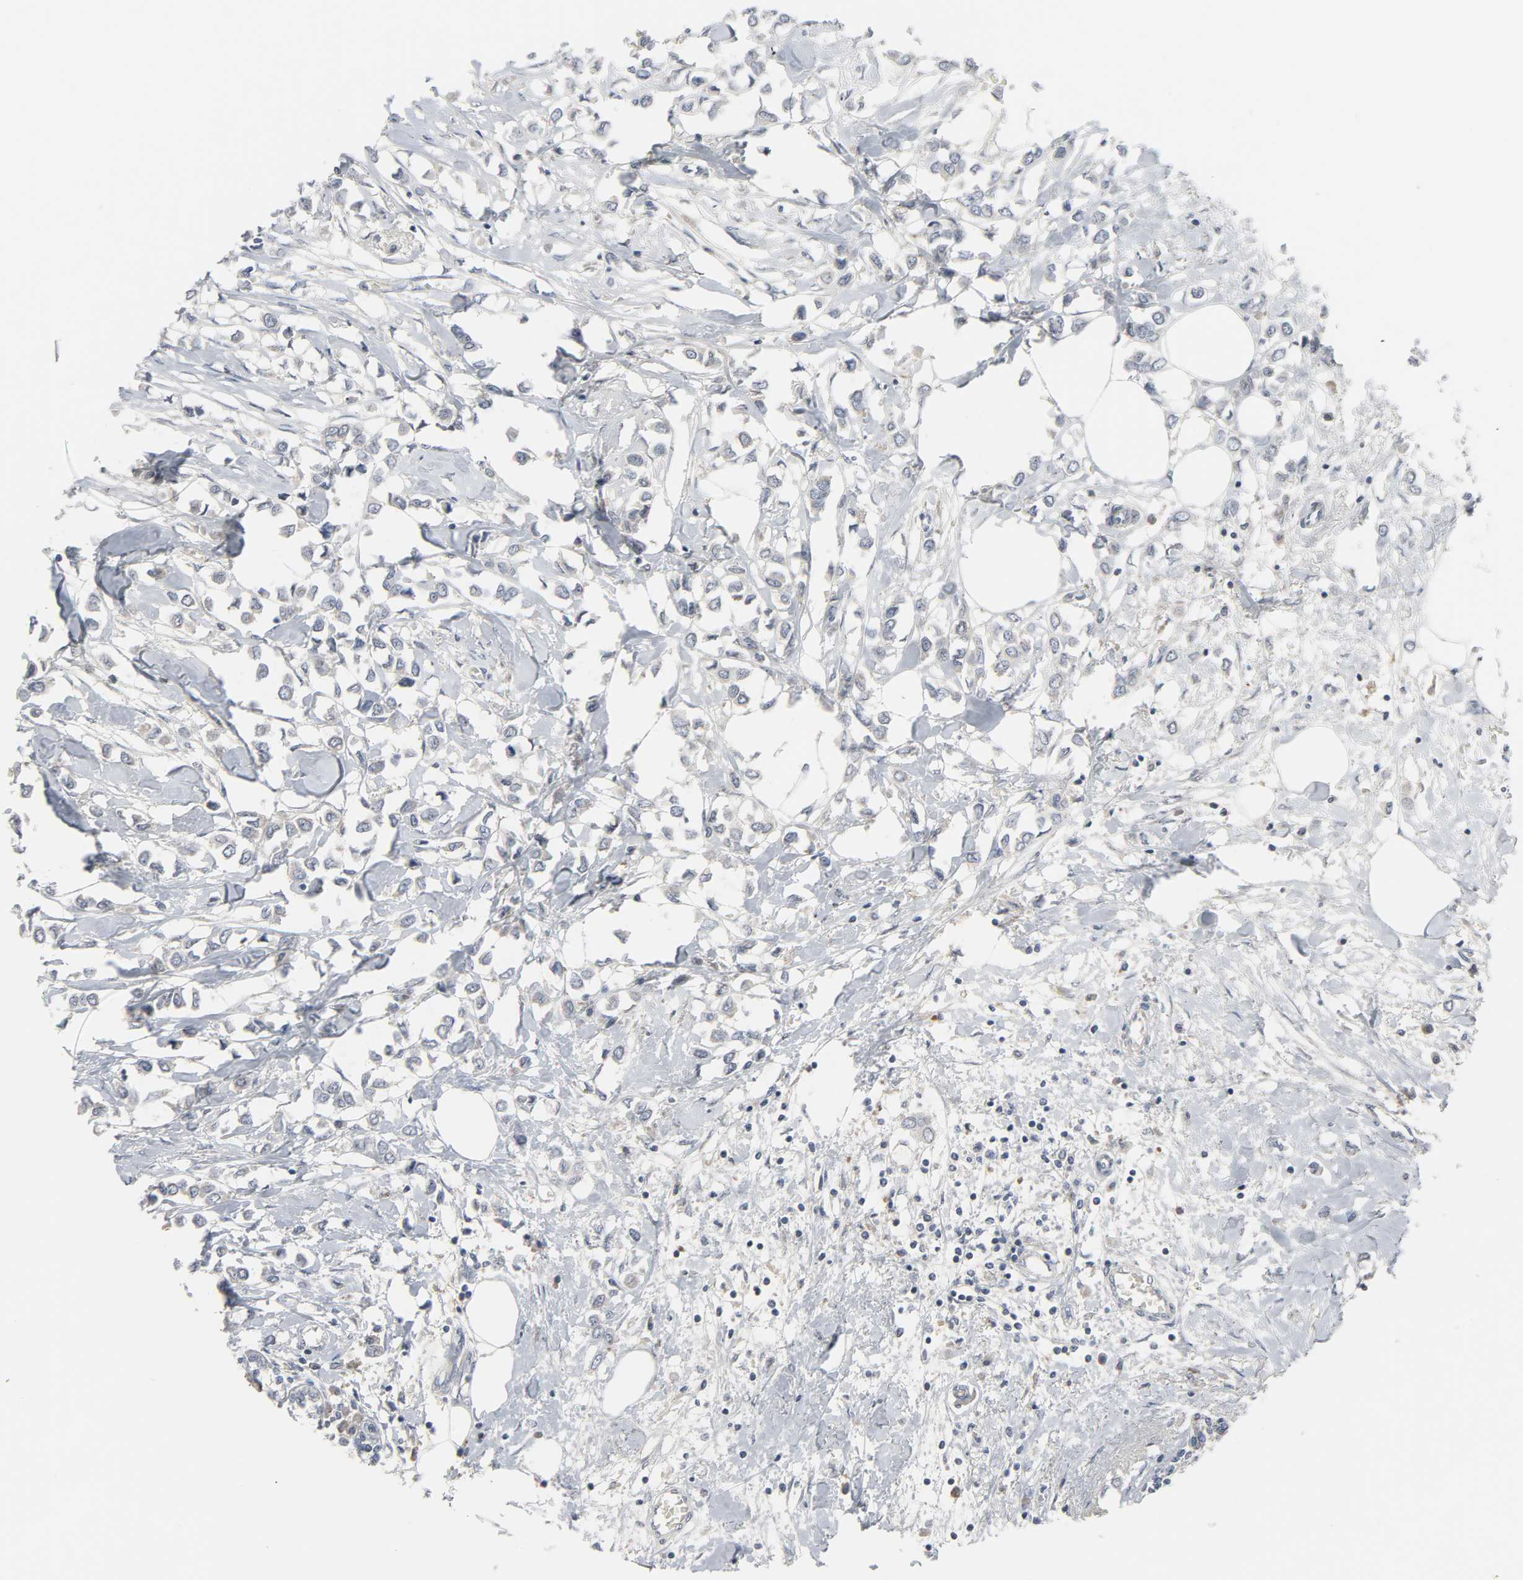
{"staining": {"intensity": "weak", "quantity": "25%-75%", "location": "cytoplasmic/membranous"}, "tissue": "breast cancer", "cell_type": "Tumor cells", "image_type": "cancer", "snomed": [{"axis": "morphology", "description": "Lobular carcinoma"}, {"axis": "topography", "description": "Breast"}], "caption": "IHC (DAB) staining of breast cancer (lobular carcinoma) reveals weak cytoplasmic/membranous protein staining in approximately 25%-75% of tumor cells.", "gene": "CLIP1", "patient": {"sex": "female", "age": 51}}